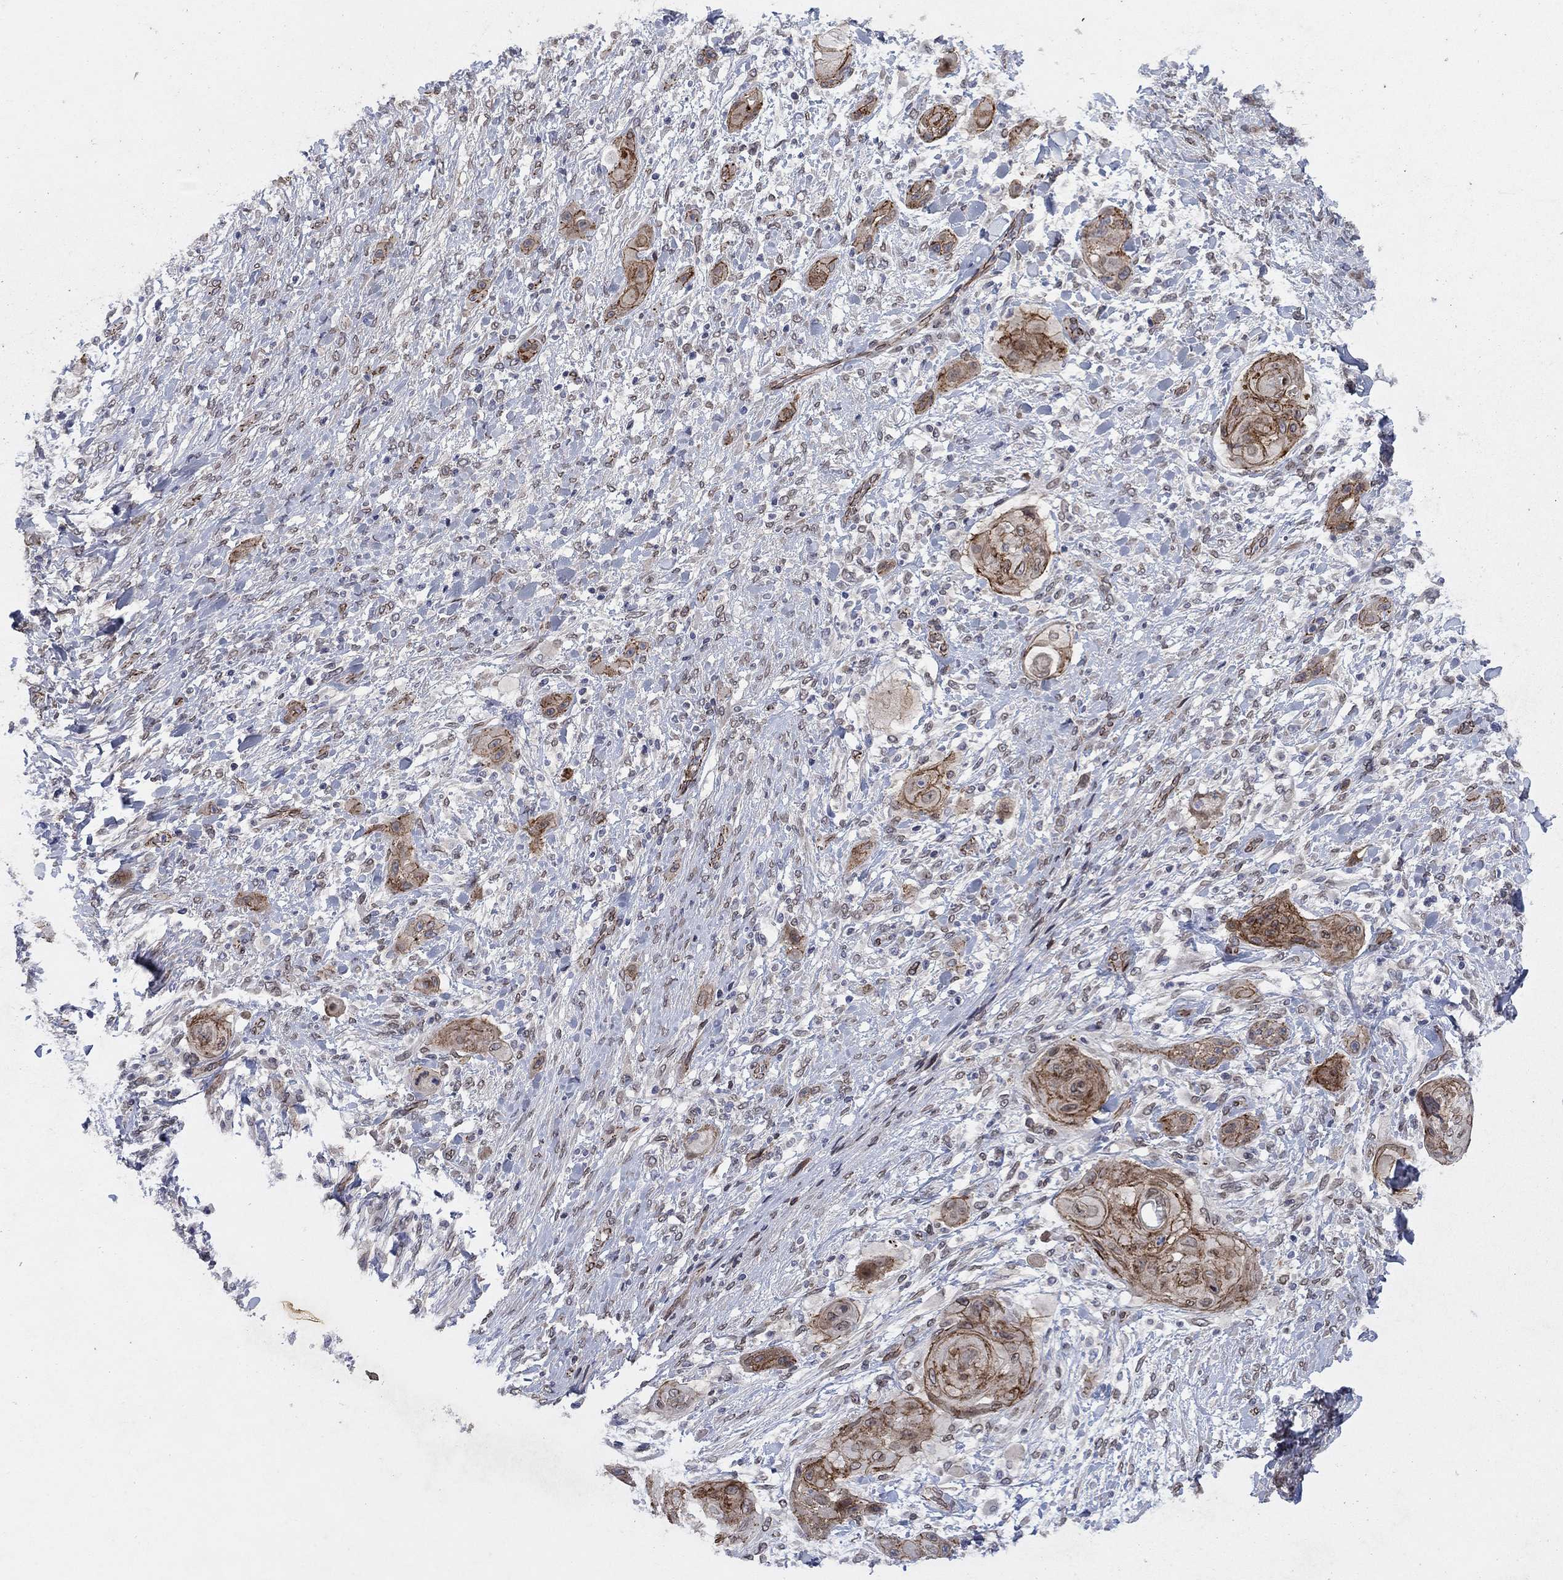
{"staining": {"intensity": "moderate", "quantity": ">75%", "location": "cytoplasmic/membranous"}, "tissue": "skin cancer", "cell_type": "Tumor cells", "image_type": "cancer", "snomed": [{"axis": "morphology", "description": "Squamous cell carcinoma, NOS"}, {"axis": "topography", "description": "Skin"}], "caption": "The histopathology image demonstrates immunohistochemical staining of skin squamous cell carcinoma. There is moderate cytoplasmic/membranous positivity is present in approximately >75% of tumor cells. The protein of interest is stained brown, and the nuclei are stained in blue (DAB IHC with brightfield microscopy, high magnification).", "gene": "EMC9", "patient": {"sex": "male", "age": 62}}